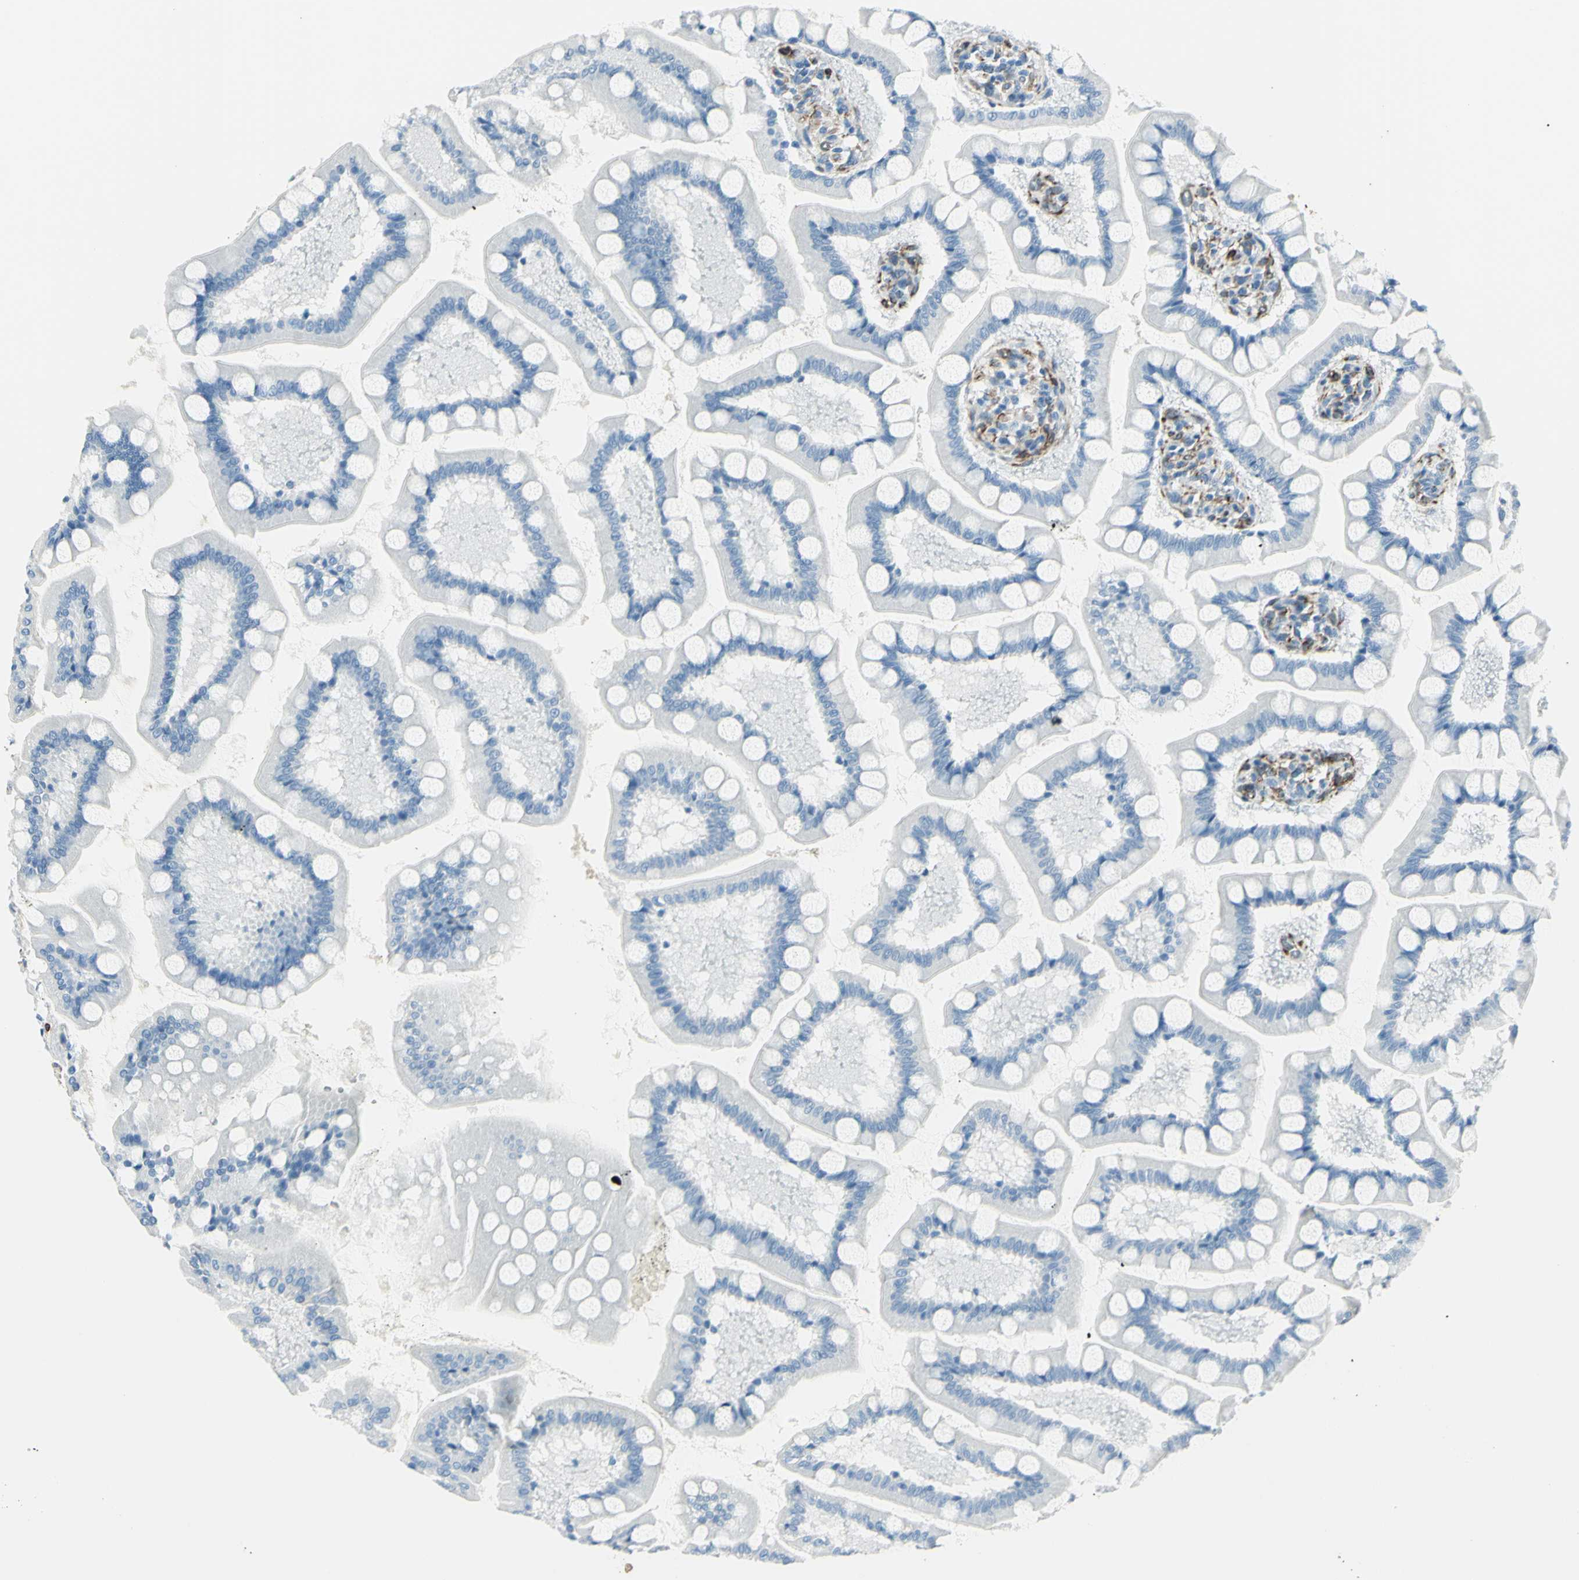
{"staining": {"intensity": "negative", "quantity": "none", "location": "none"}, "tissue": "small intestine", "cell_type": "Glandular cells", "image_type": "normal", "snomed": [{"axis": "morphology", "description": "Normal tissue, NOS"}, {"axis": "topography", "description": "Small intestine"}], "caption": "Immunohistochemistry (IHC) image of normal human small intestine stained for a protein (brown), which reveals no staining in glandular cells. Nuclei are stained in blue.", "gene": "PTH2R", "patient": {"sex": "male", "age": 41}}